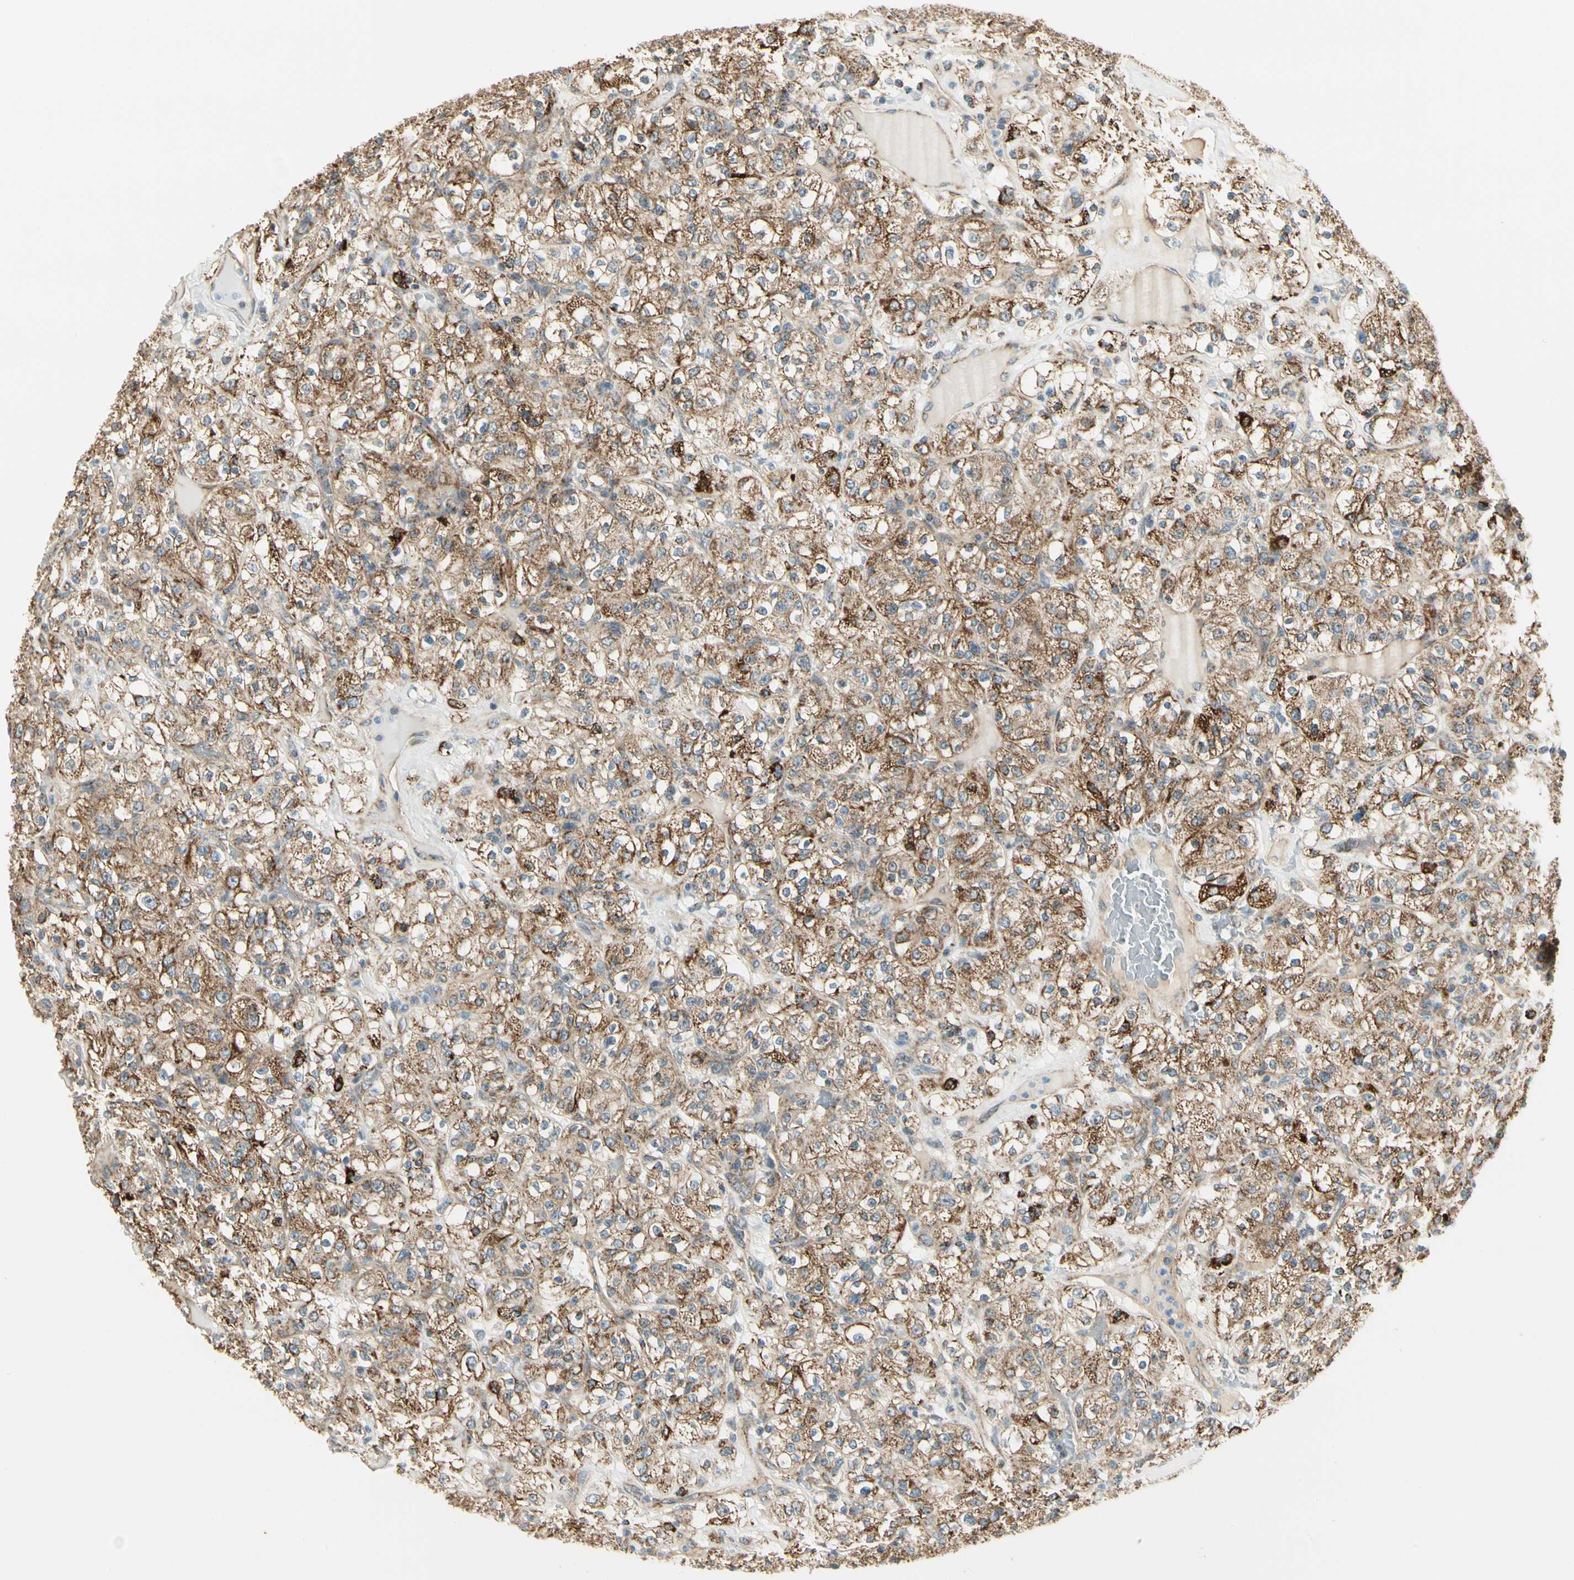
{"staining": {"intensity": "strong", "quantity": ">75%", "location": "cytoplasmic/membranous"}, "tissue": "renal cancer", "cell_type": "Tumor cells", "image_type": "cancer", "snomed": [{"axis": "morphology", "description": "Normal tissue, NOS"}, {"axis": "morphology", "description": "Adenocarcinoma, NOS"}, {"axis": "topography", "description": "Kidney"}], "caption": "The image demonstrates staining of renal cancer (adenocarcinoma), revealing strong cytoplasmic/membranous protein positivity (brown color) within tumor cells.", "gene": "EPHB3", "patient": {"sex": "female", "age": 72}}